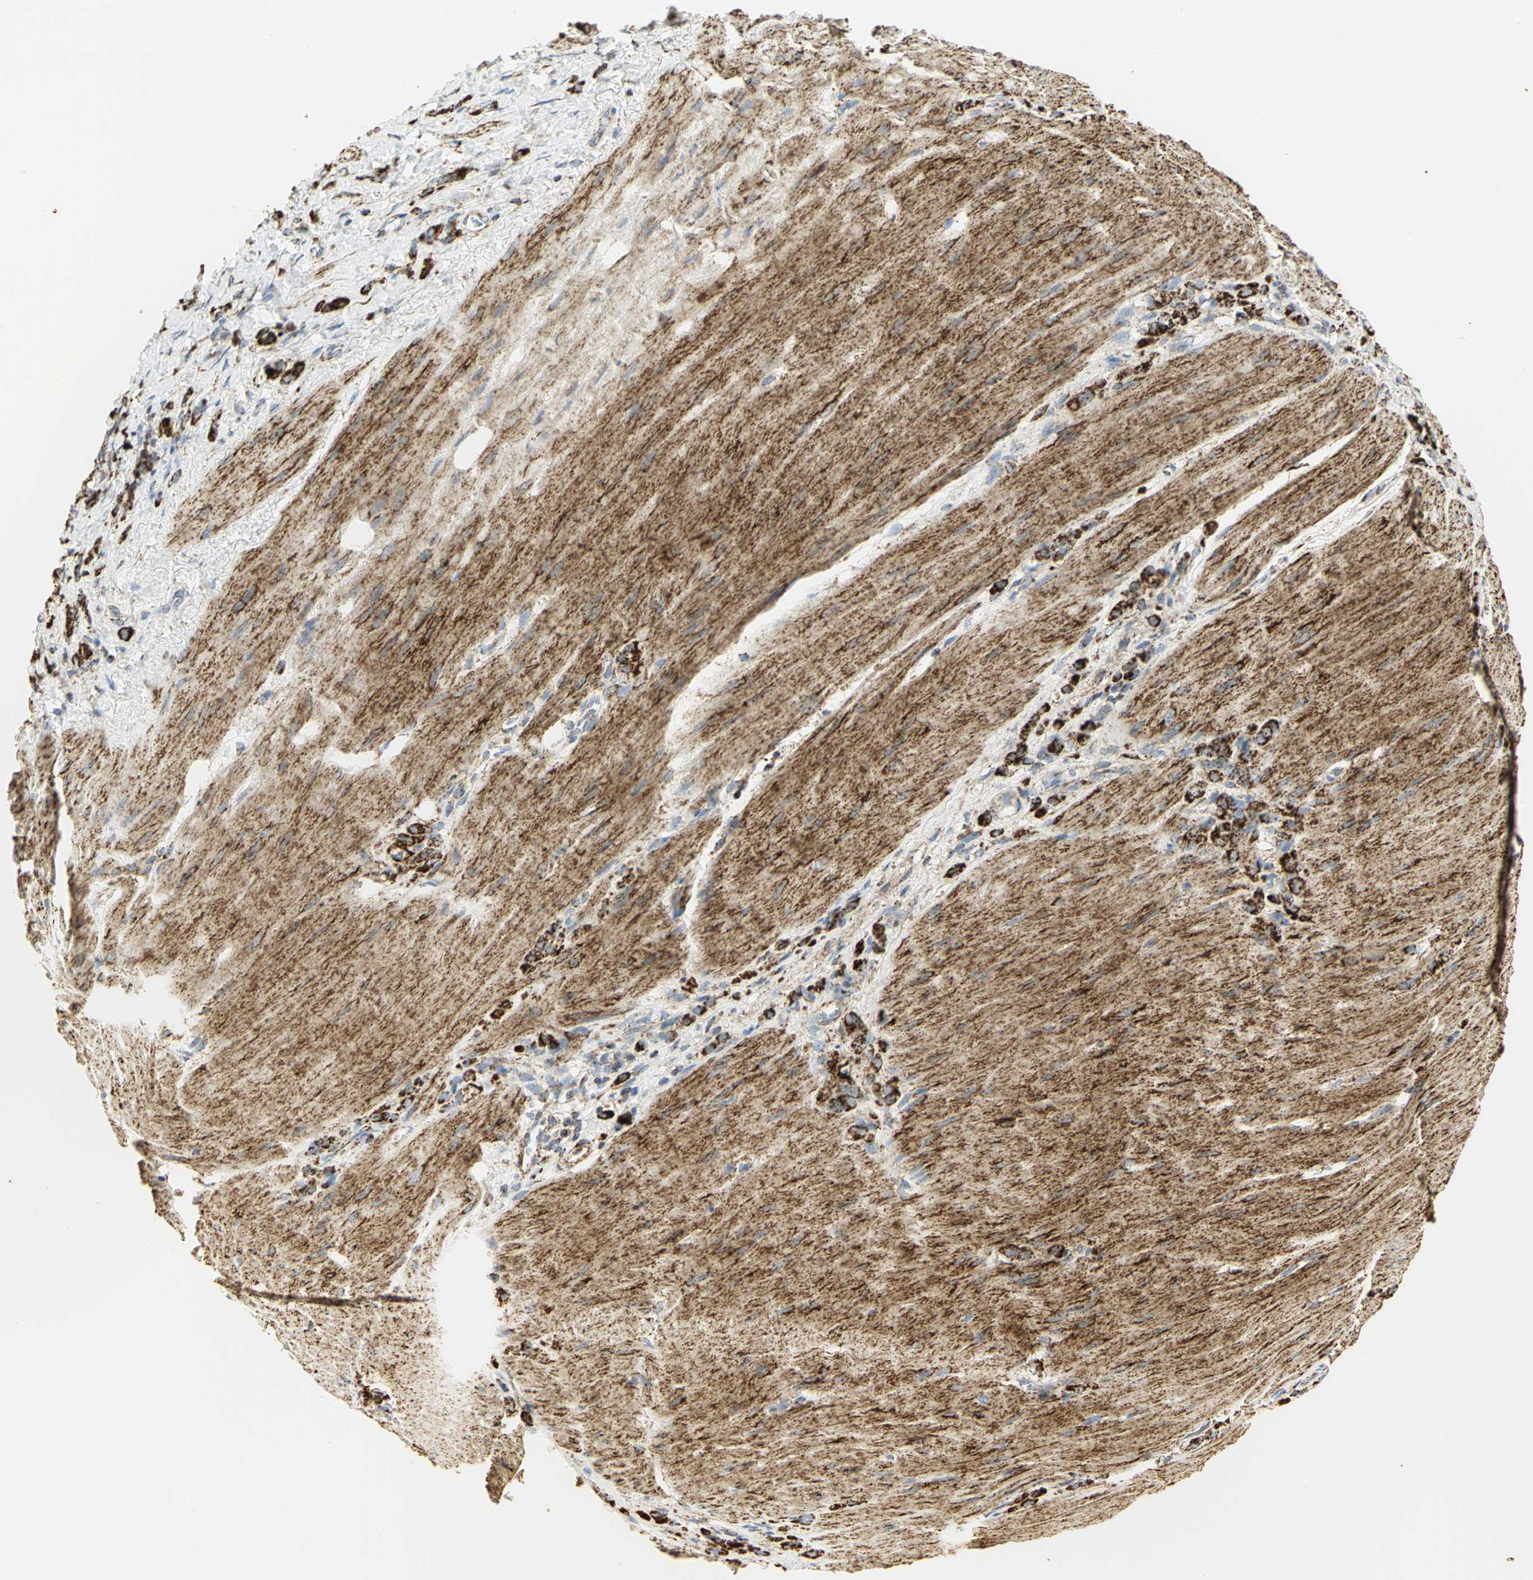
{"staining": {"intensity": "strong", "quantity": ">75%", "location": "cytoplasmic/membranous"}, "tissue": "stomach cancer", "cell_type": "Tumor cells", "image_type": "cancer", "snomed": [{"axis": "morphology", "description": "Adenocarcinoma, NOS"}, {"axis": "topography", "description": "Stomach"}], "caption": "Stomach adenocarcinoma stained with IHC exhibits strong cytoplasmic/membranous positivity in approximately >75% of tumor cells.", "gene": "VDAC1", "patient": {"sex": "male", "age": 82}}